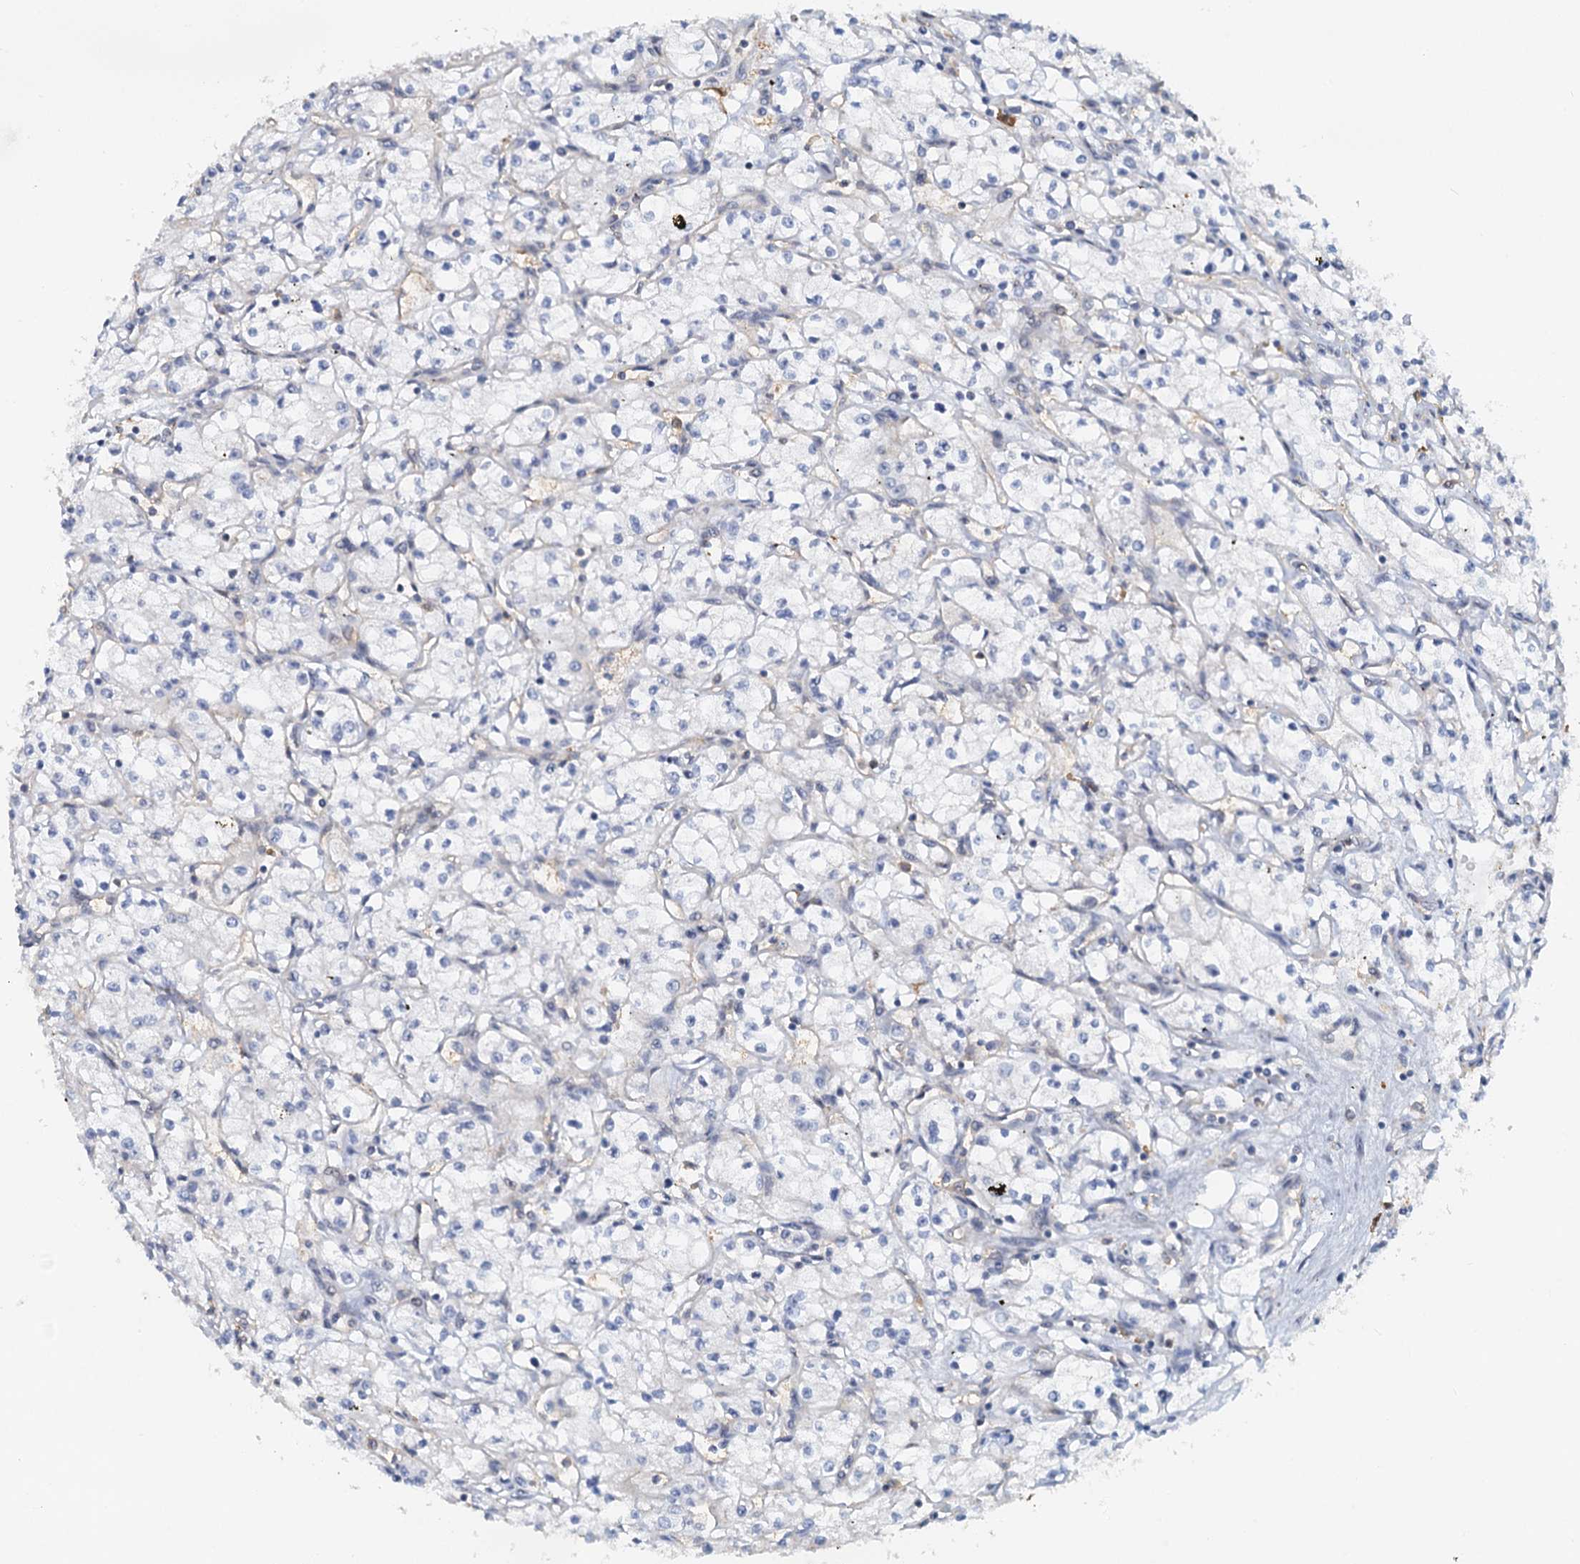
{"staining": {"intensity": "negative", "quantity": "none", "location": "none"}, "tissue": "renal cancer", "cell_type": "Tumor cells", "image_type": "cancer", "snomed": [{"axis": "morphology", "description": "Adenocarcinoma, NOS"}, {"axis": "topography", "description": "Kidney"}], "caption": "Photomicrograph shows no significant protein positivity in tumor cells of renal cancer.", "gene": "SPINDOC", "patient": {"sex": "male", "age": 59}}